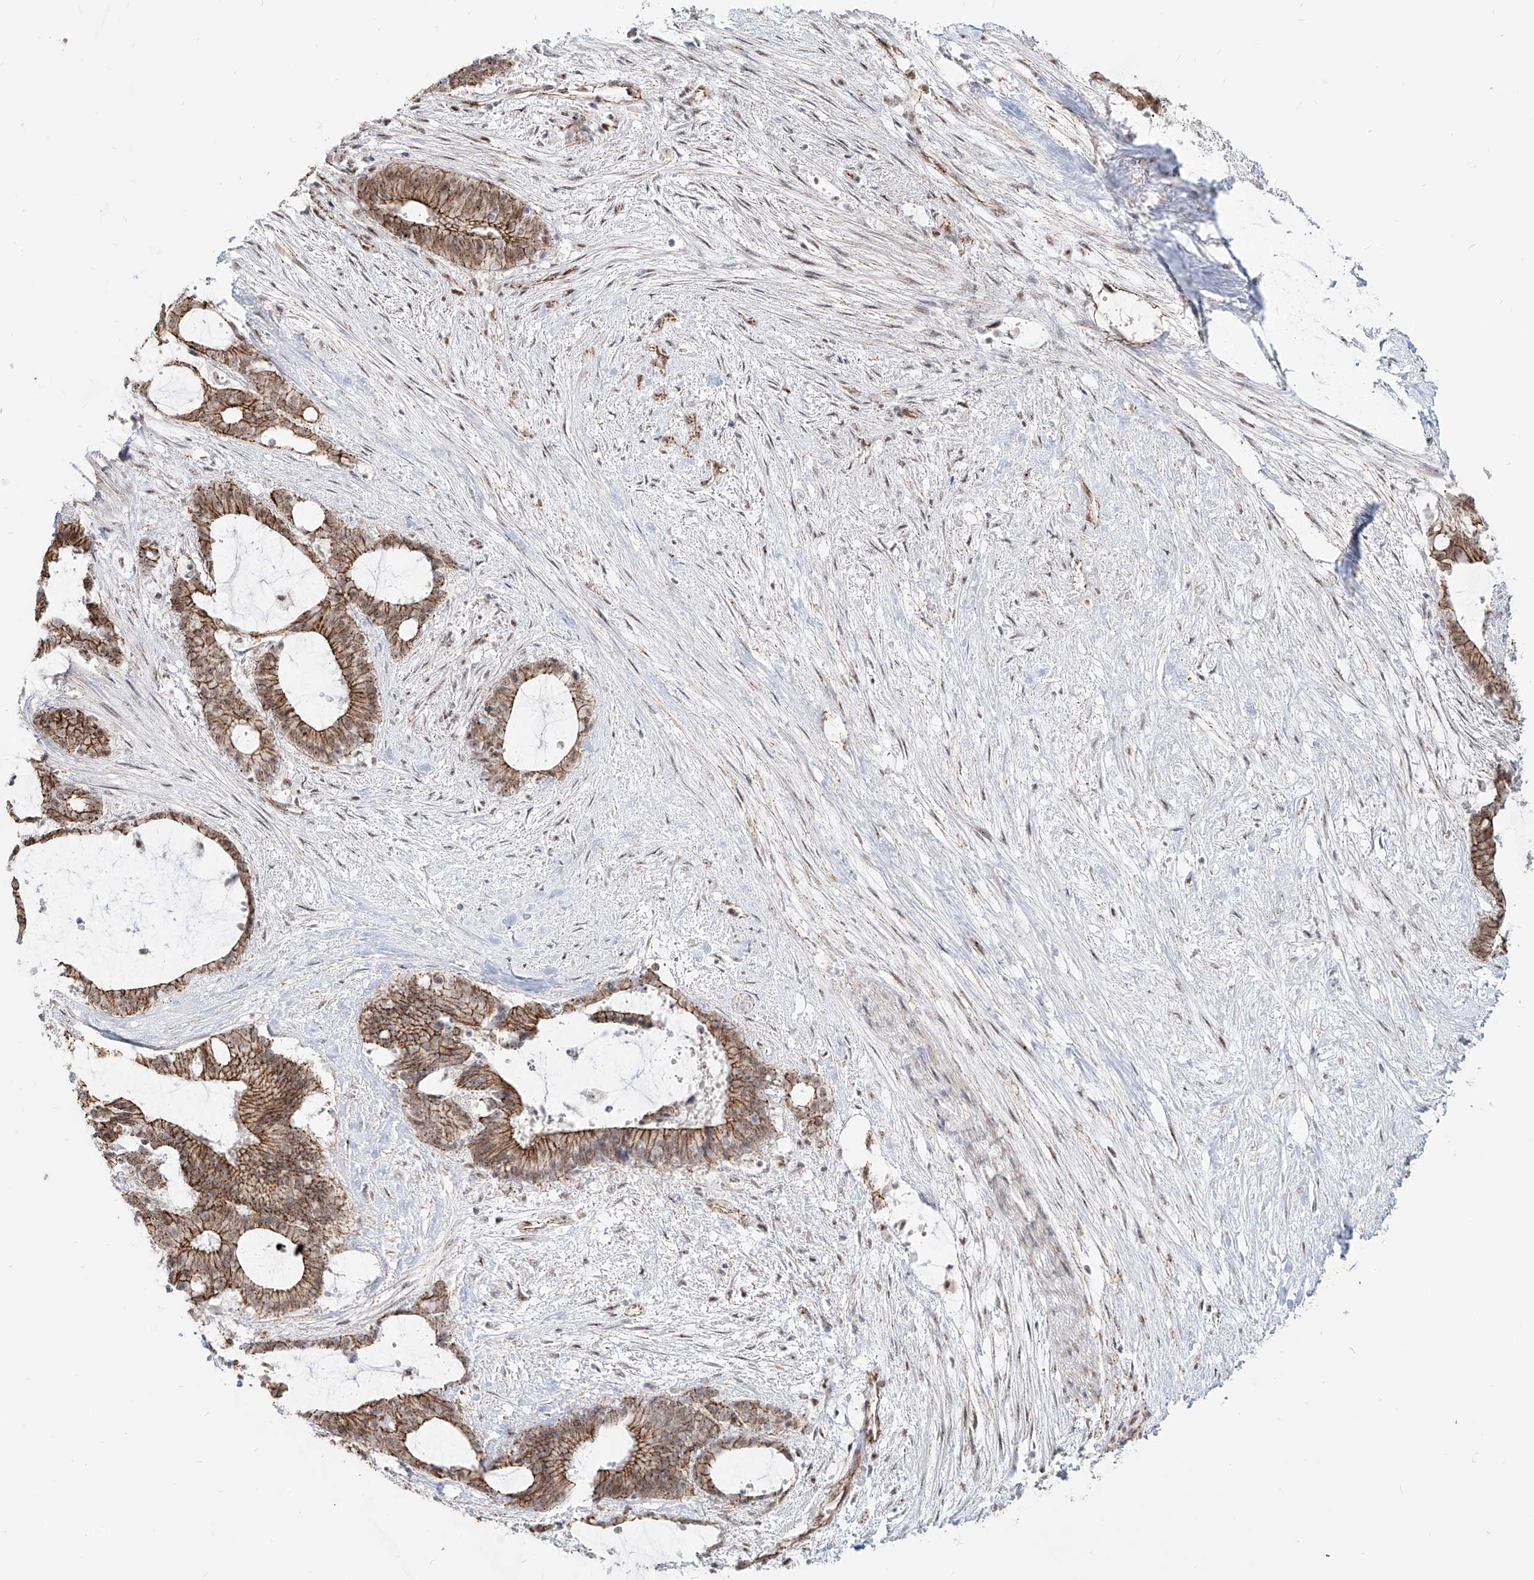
{"staining": {"intensity": "moderate", "quantity": ">75%", "location": "cytoplasmic/membranous"}, "tissue": "liver cancer", "cell_type": "Tumor cells", "image_type": "cancer", "snomed": [{"axis": "morphology", "description": "Normal tissue, NOS"}, {"axis": "morphology", "description": "Cholangiocarcinoma"}, {"axis": "topography", "description": "Liver"}, {"axis": "topography", "description": "Peripheral nerve tissue"}], "caption": "There is medium levels of moderate cytoplasmic/membranous positivity in tumor cells of liver cancer, as demonstrated by immunohistochemical staining (brown color).", "gene": "ZNF710", "patient": {"sex": "female", "age": 73}}